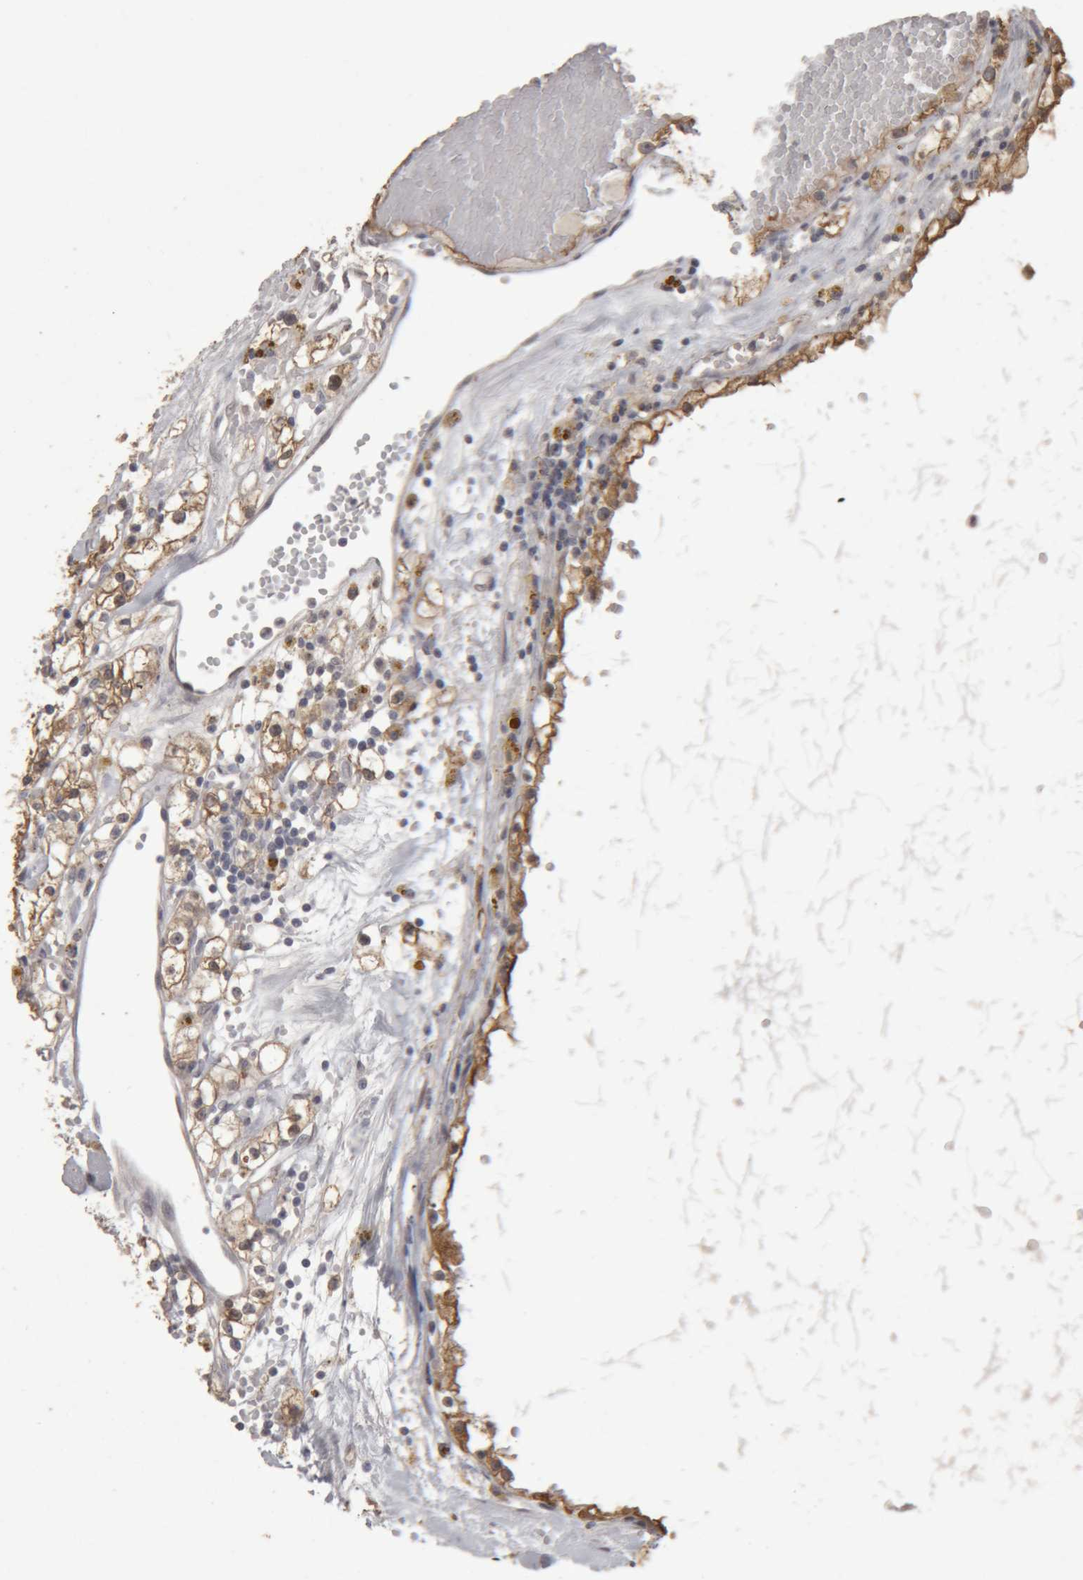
{"staining": {"intensity": "moderate", "quantity": ">75%", "location": "cytoplasmic/membranous"}, "tissue": "renal cancer", "cell_type": "Tumor cells", "image_type": "cancer", "snomed": [{"axis": "morphology", "description": "Adenocarcinoma, NOS"}, {"axis": "topography", "description": "Kidney"}], "caption": "Protein expression by IHC shows moderate cytoplasmic/membranous staining in about >75% of tumor cells in renal cancer (adenocarcinoma).", "gene": "MEP1A", "patient": {"sex": "male", "age": 56}}